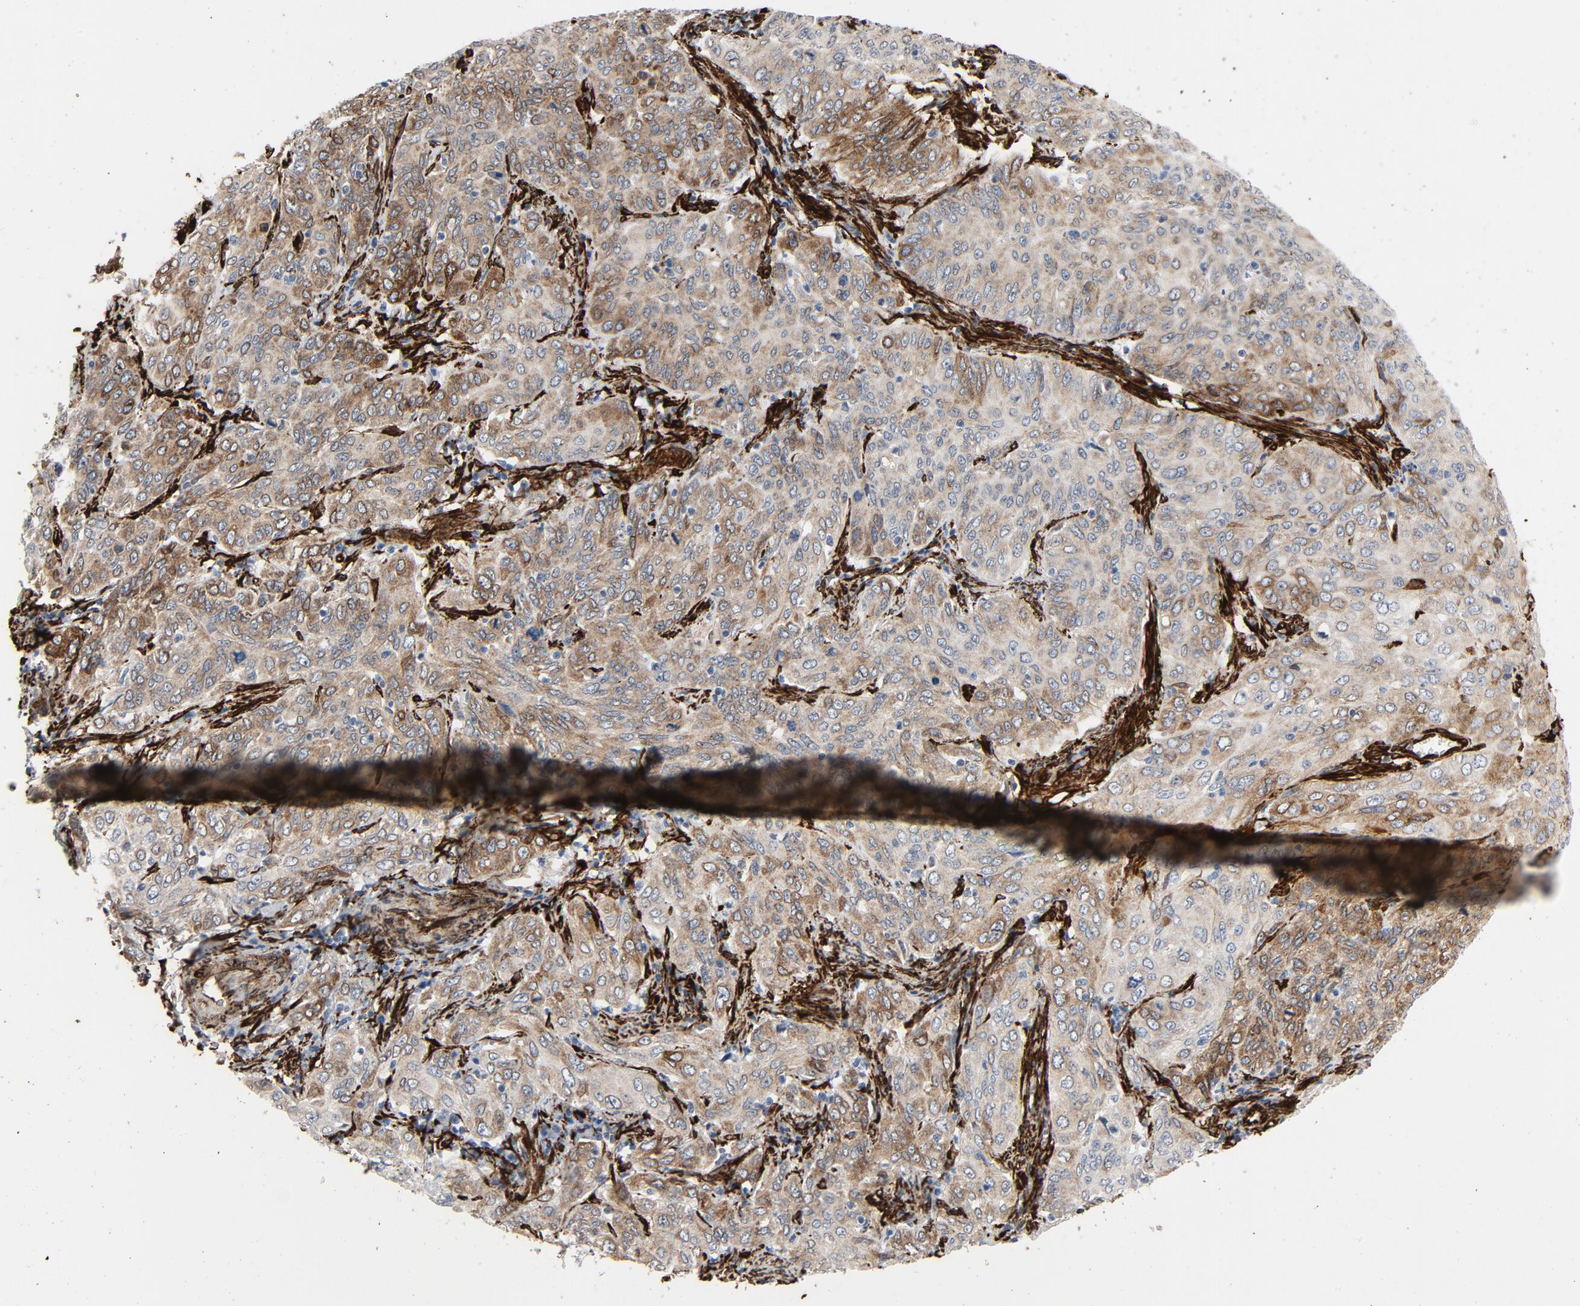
{"staining": {"intensity": "moderate", "quantity": ">75%", "location": "cytoplasmic/membranous"}, "tissue": "cervical cancer", "cell_type": "Tumor cells", "image_type": "cancer", "snomed": [{"axis": "morphology", "description": "Squamous cell carcinoma, NOS"}, {"axis": "topography", "description": "Cervix"}], "caption": "A micrograph of human squamous cell carcinoma (cervical) stained for a protein displays moderate cytoplasmic/membranous brown staining in tumor cells.", "gene": "SERPINH1", "patient": {"sex": "female", "age": 33}}